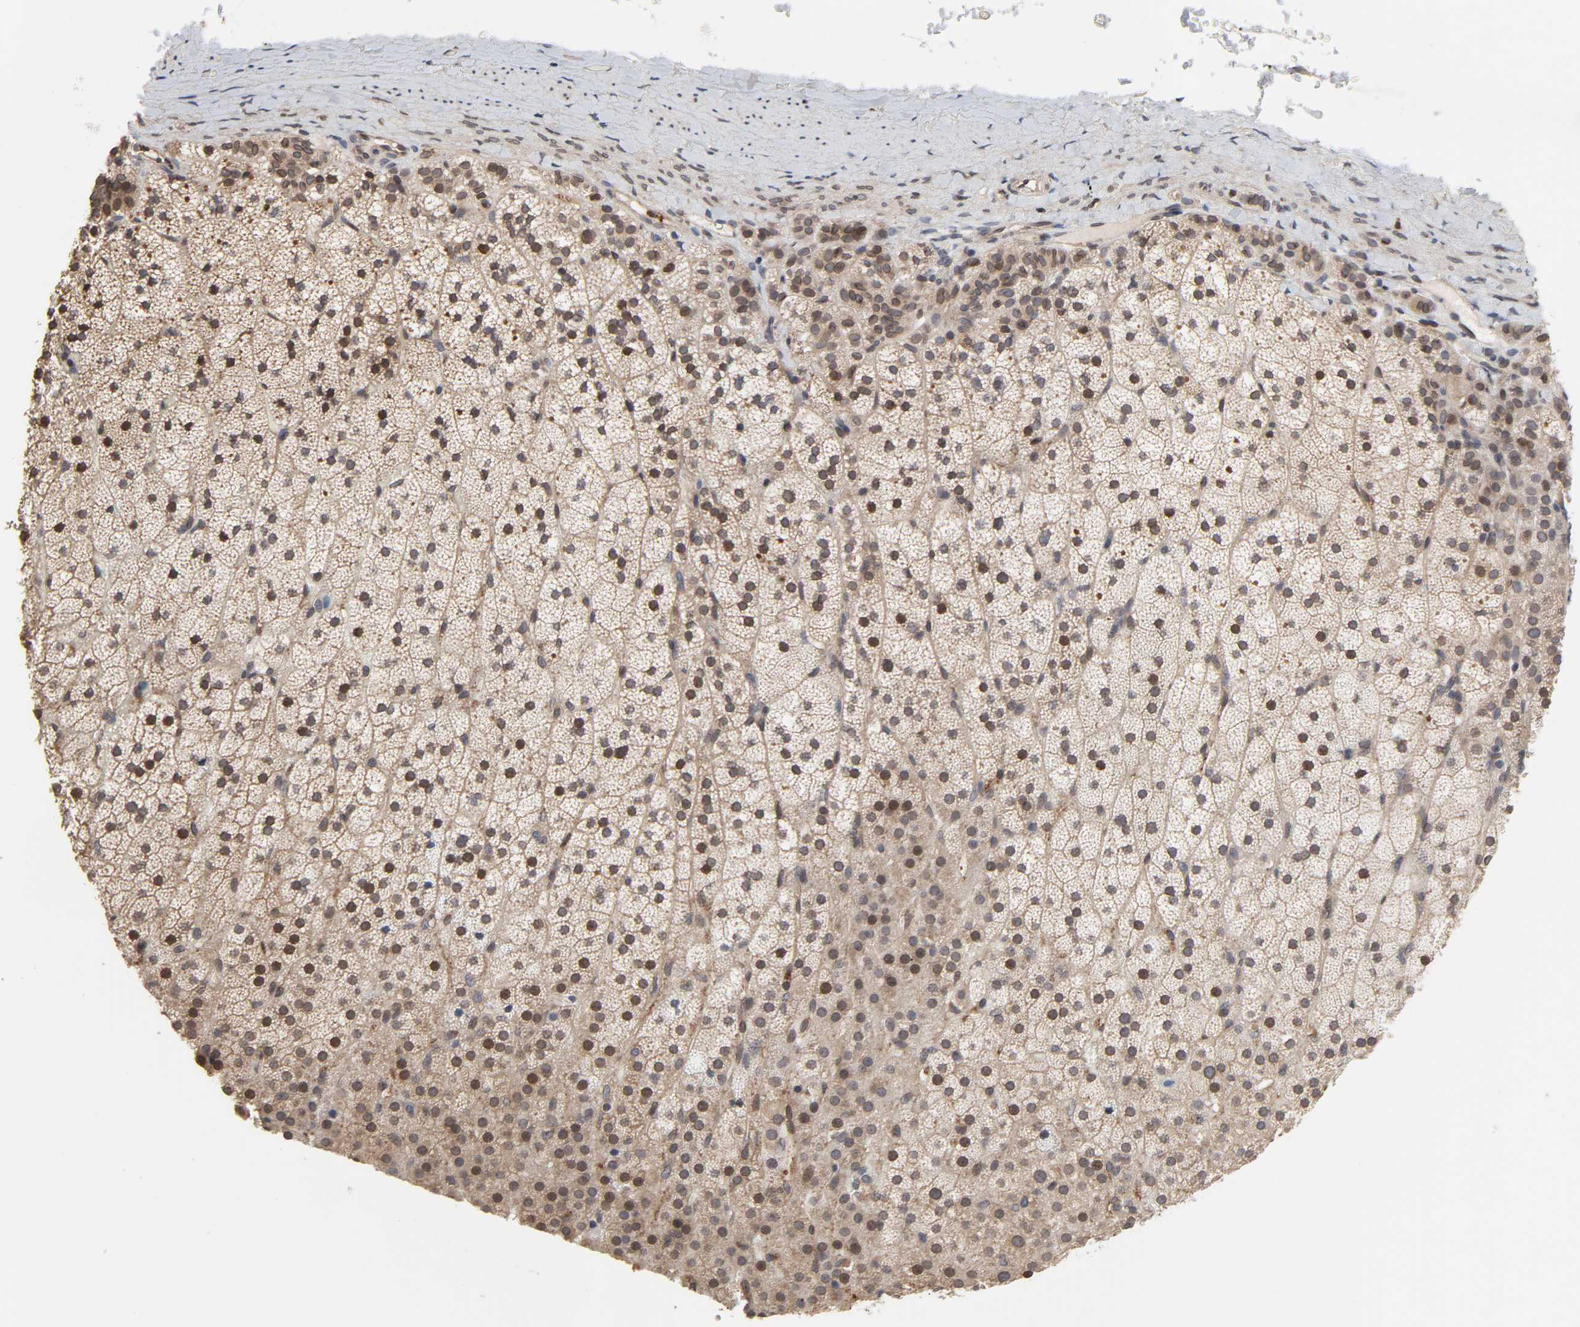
{"staining": {"intensity": "moderate", "quantity": ">75%", "location": "cytoplasmic/membranous,nuclear"}, "tissue": "adrenal gland", "cell_type": "Glandular cells", "image_type": "normal", "snomed": [{"axis": "morphology", "description": "Normal tissue, NOS"}, {"axis": "topography", "description": "Adrenal gland"}], "caption": "Unremarkable adrenal gland displays moderate cytoplasmic/membranous,nuclear expression in about >75% of glandular cells Nuclei are stained in blue..", "gene": "CCDC175", "patient": {"sex": "male", "age": 35}}